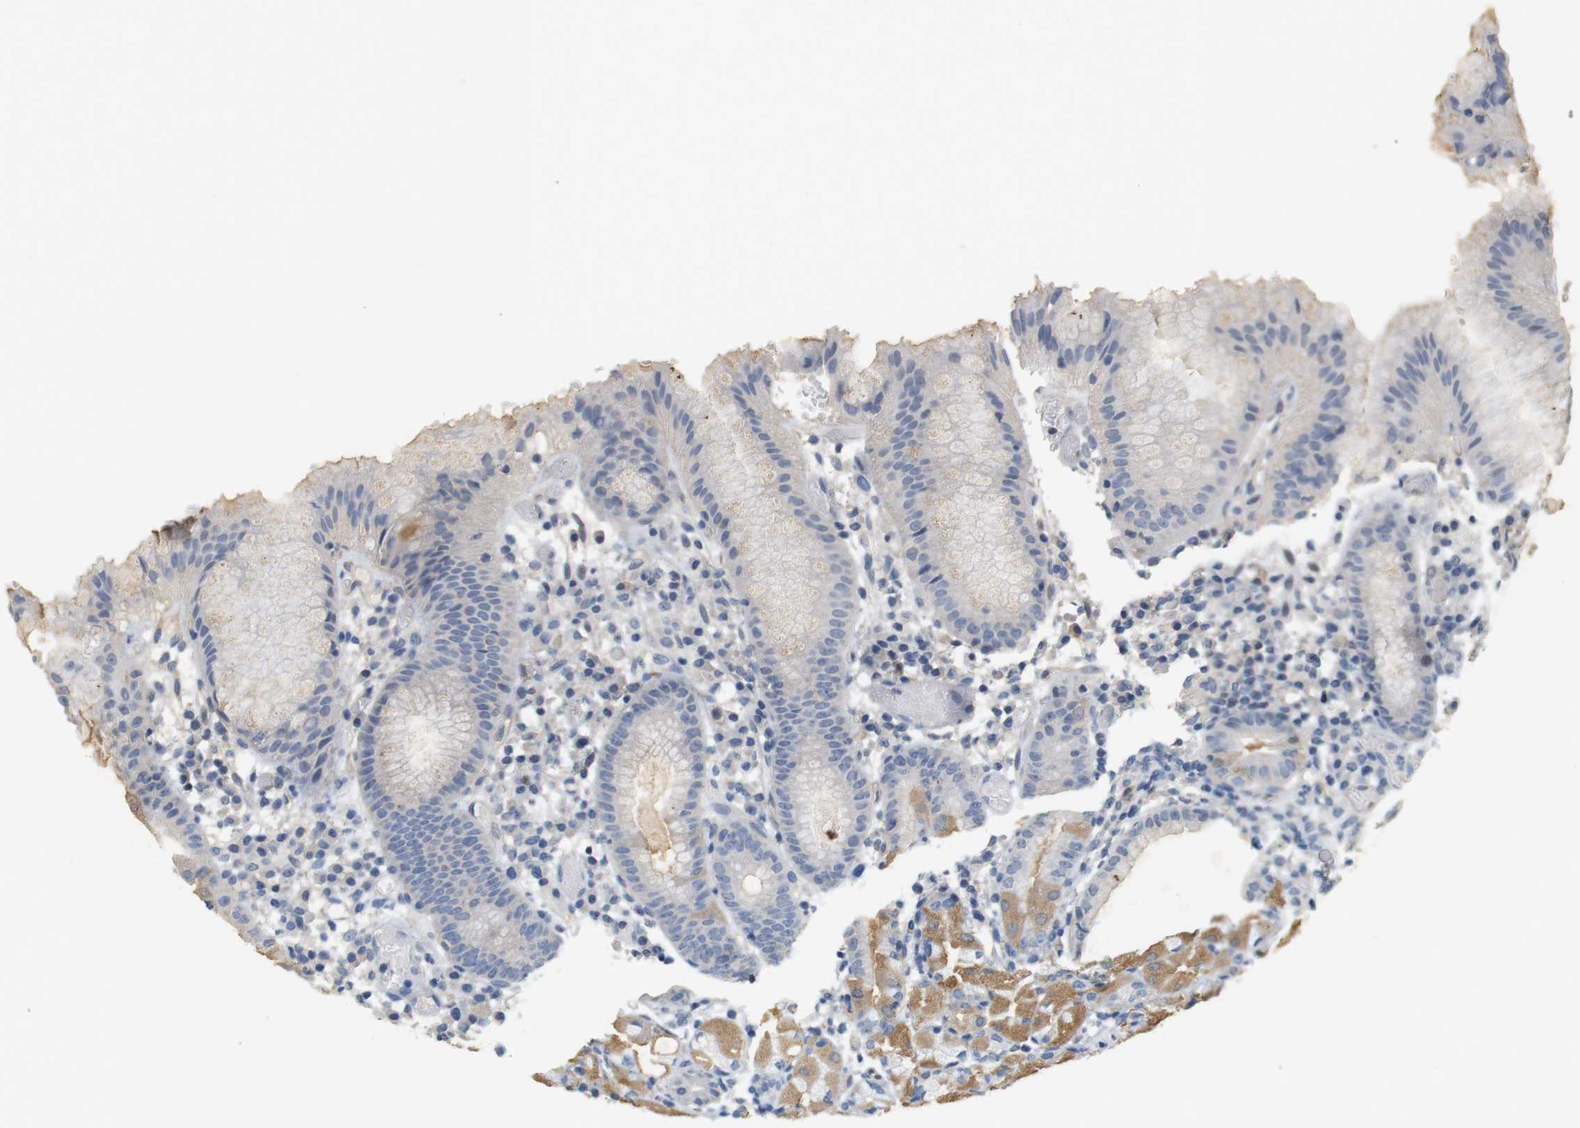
{"staining": {"intensity": "moderate", "quantity": "<25%", "location": "cytoplasmic/membranous"}, "tissue": "stomach", "cell_type": "Glandular cells", "image_type": "normal", "snomed": [{"axis": "morphology", "description": "Normal tissue, NOS"}, {"axis": "topography", "description": "Stomach"}, {"axis": "topography", "description": "Stomach, lower"}], "caption": "A brown stain shows moderate cytoplasmic/membranous positivity of a protein in glandular cells of normal human stomach.", "gene": "OSR1", "patient": {"sex": "female", "age": 75}}